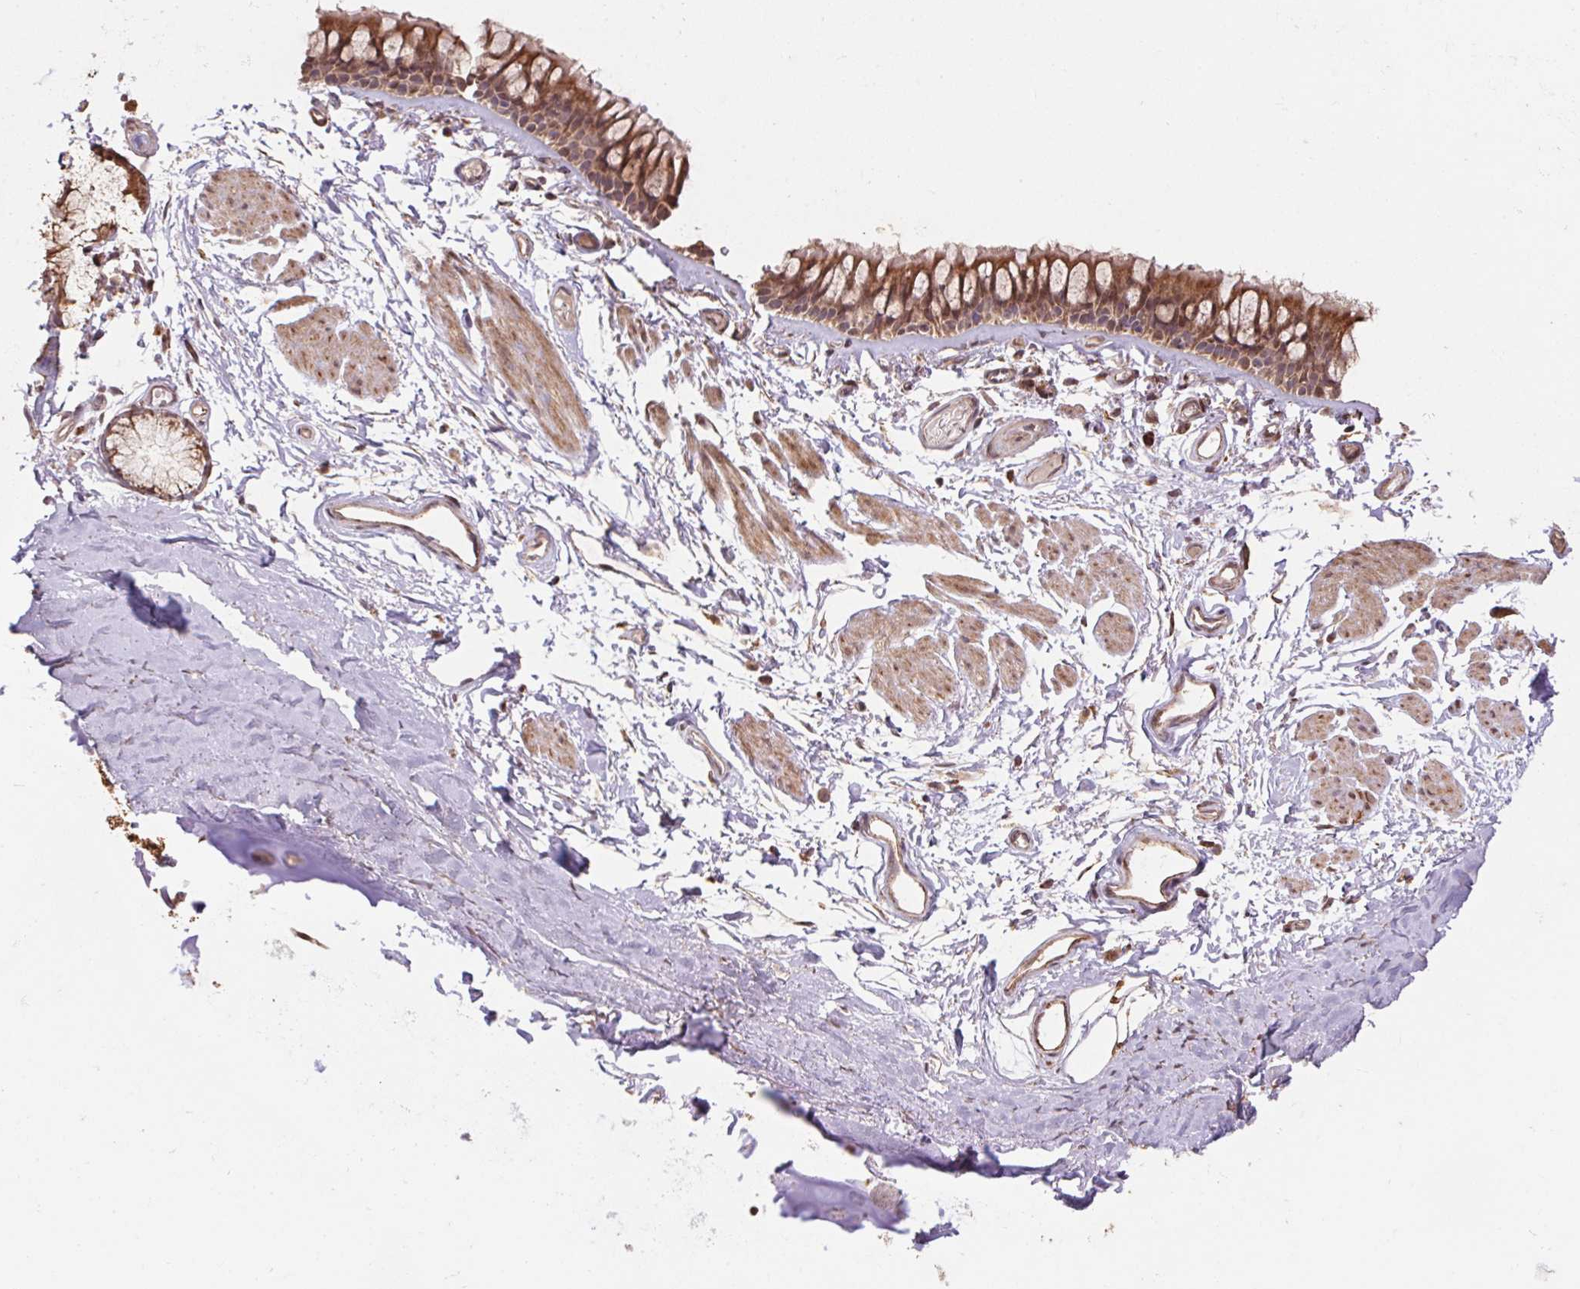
{"staining": {"intensity": "weak", "quantity": ">75%", "location": "cytoplasmic/membranous"}, "tissue": "adipose tissue", "cell_type": "Adipocytes", "image_type": "normal", "snomed": [{"axis": "morphology", "description": "Normal tissue, NOS"}, {"axis": "topography", "description": "Cartilage tissue"}, {"axis": "topography", "description": "Bronchus"}], "caption": "Protein expression analysis of benign human adipose tissue reveals weak cytoplasmic/membranous staining in approximately >75% of adipocytes.", "gene": "PDHA1", "patient": {"sex": "female", "age": 79}}